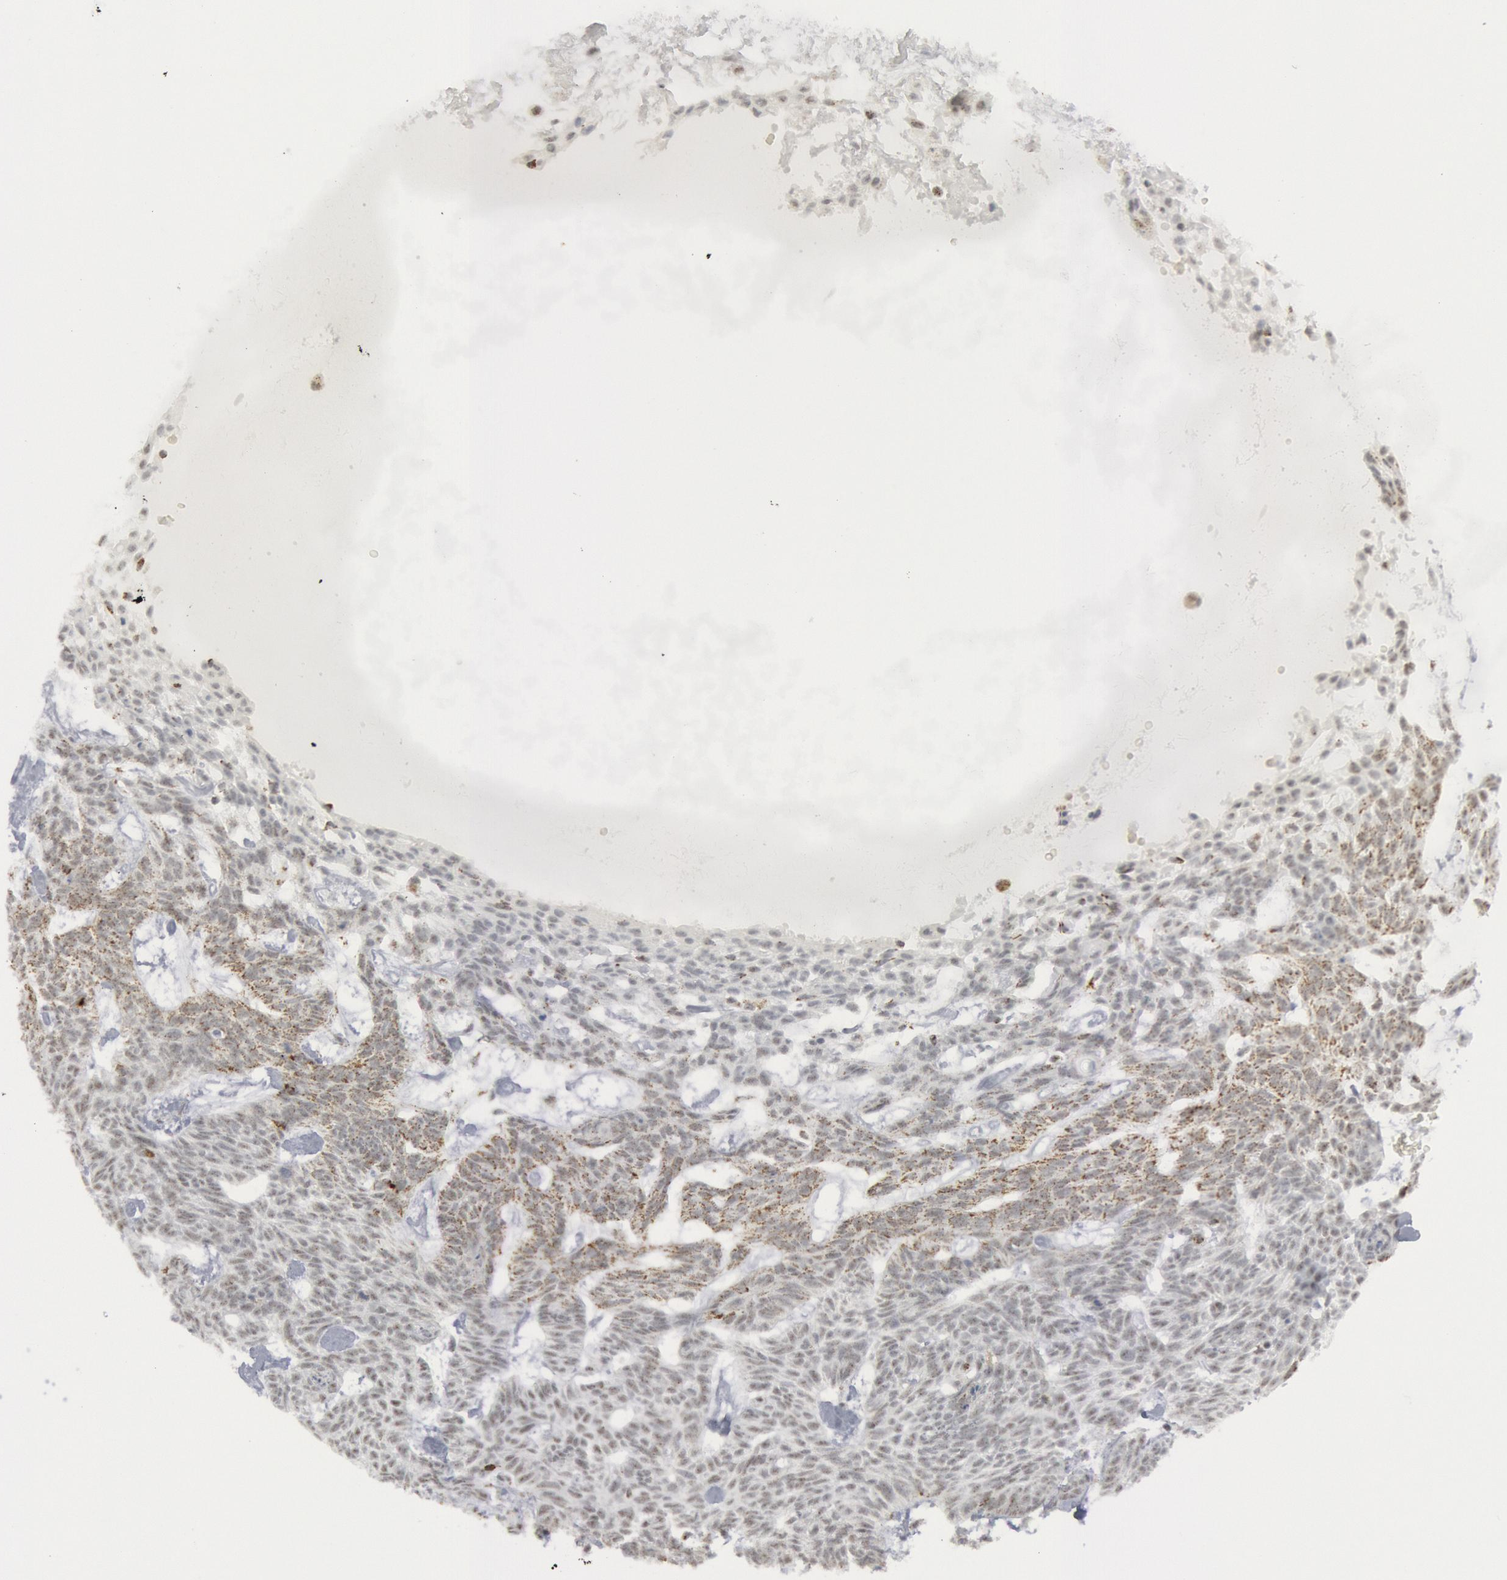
{"staining": {"intensity": "weak", "quantity": "<25%", "location": "cytoplasmic/membranous"}, "tissue": "skin cancer", "cell_type": "Tumor cells", "image_type": "cancer", "snomed": [{"axis": "morphology", "description": "Basal cell carcinoma"}, {"axis": "topography", "description": "Skin"}], "caption": "A high-resolution photomicrograph shows immunohistochemistry (IHC) staining of skin cancer, which shows no significant positivity in tumor cells.", "gene": "CASP9", "patient": {"sex": "male", "age": 75}}